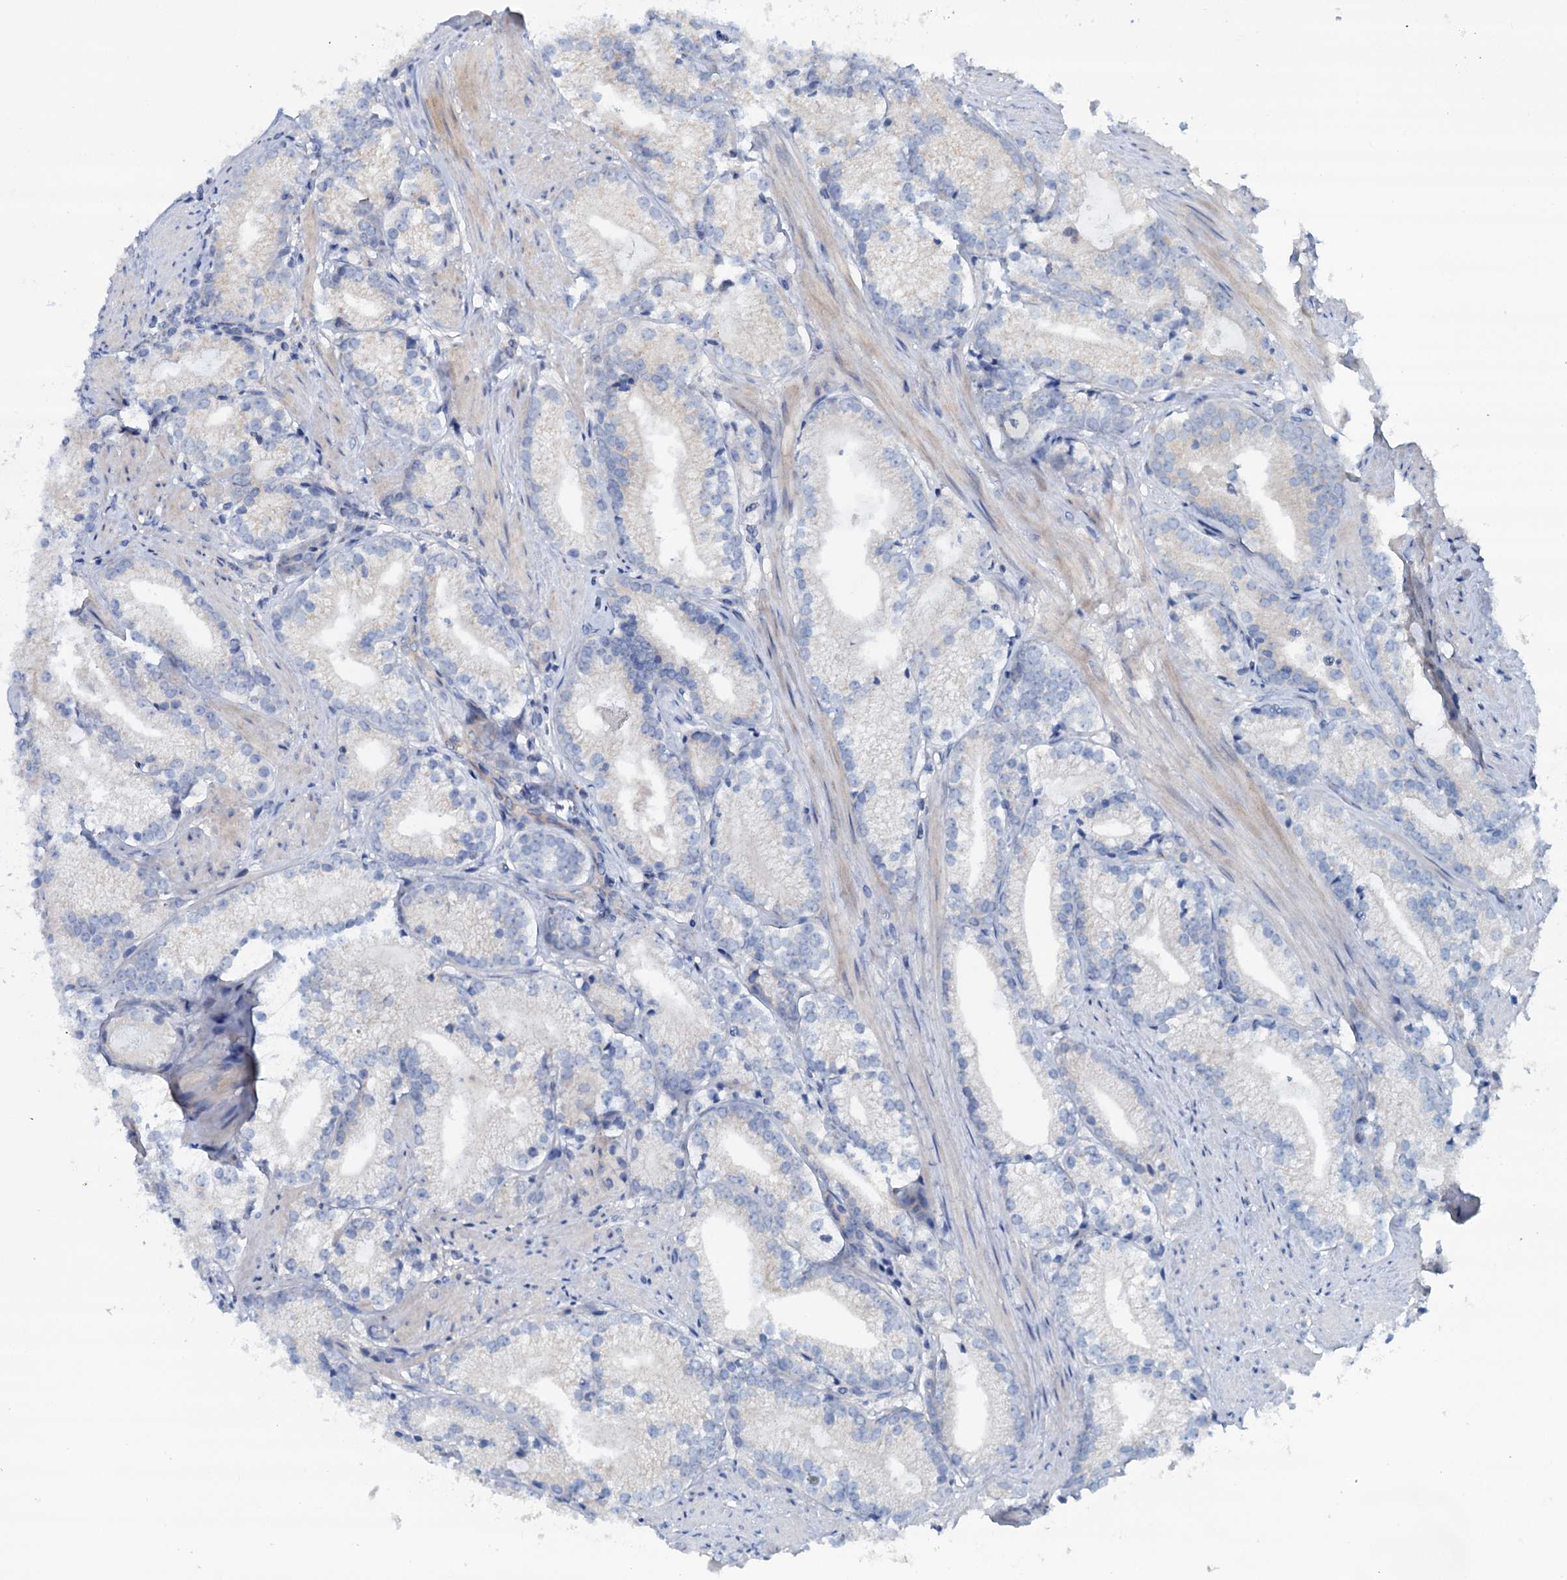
{"staining": {"intensity": "negative", "quantity": "none", "location": "none"}, "tissue": "prostate cancer", "cell_type": "Tumor cells", "image_type": "cancer", "snomed": [{"axis": "morphology", "description": "Adenocarcinoma, High grade"}, {"axis": "topography", "description": "Prostate"}], "caption": "There is no significant positivity in tumor cells of adenocarcinoma (high-grade) (prostate). Brightfield microscopy of IHC stained with DAB (brown) and hematoxylin (blue), captured at high magnification.", "gene": "ADGRG4", "patient": {"sex": "male", "age": 66}}